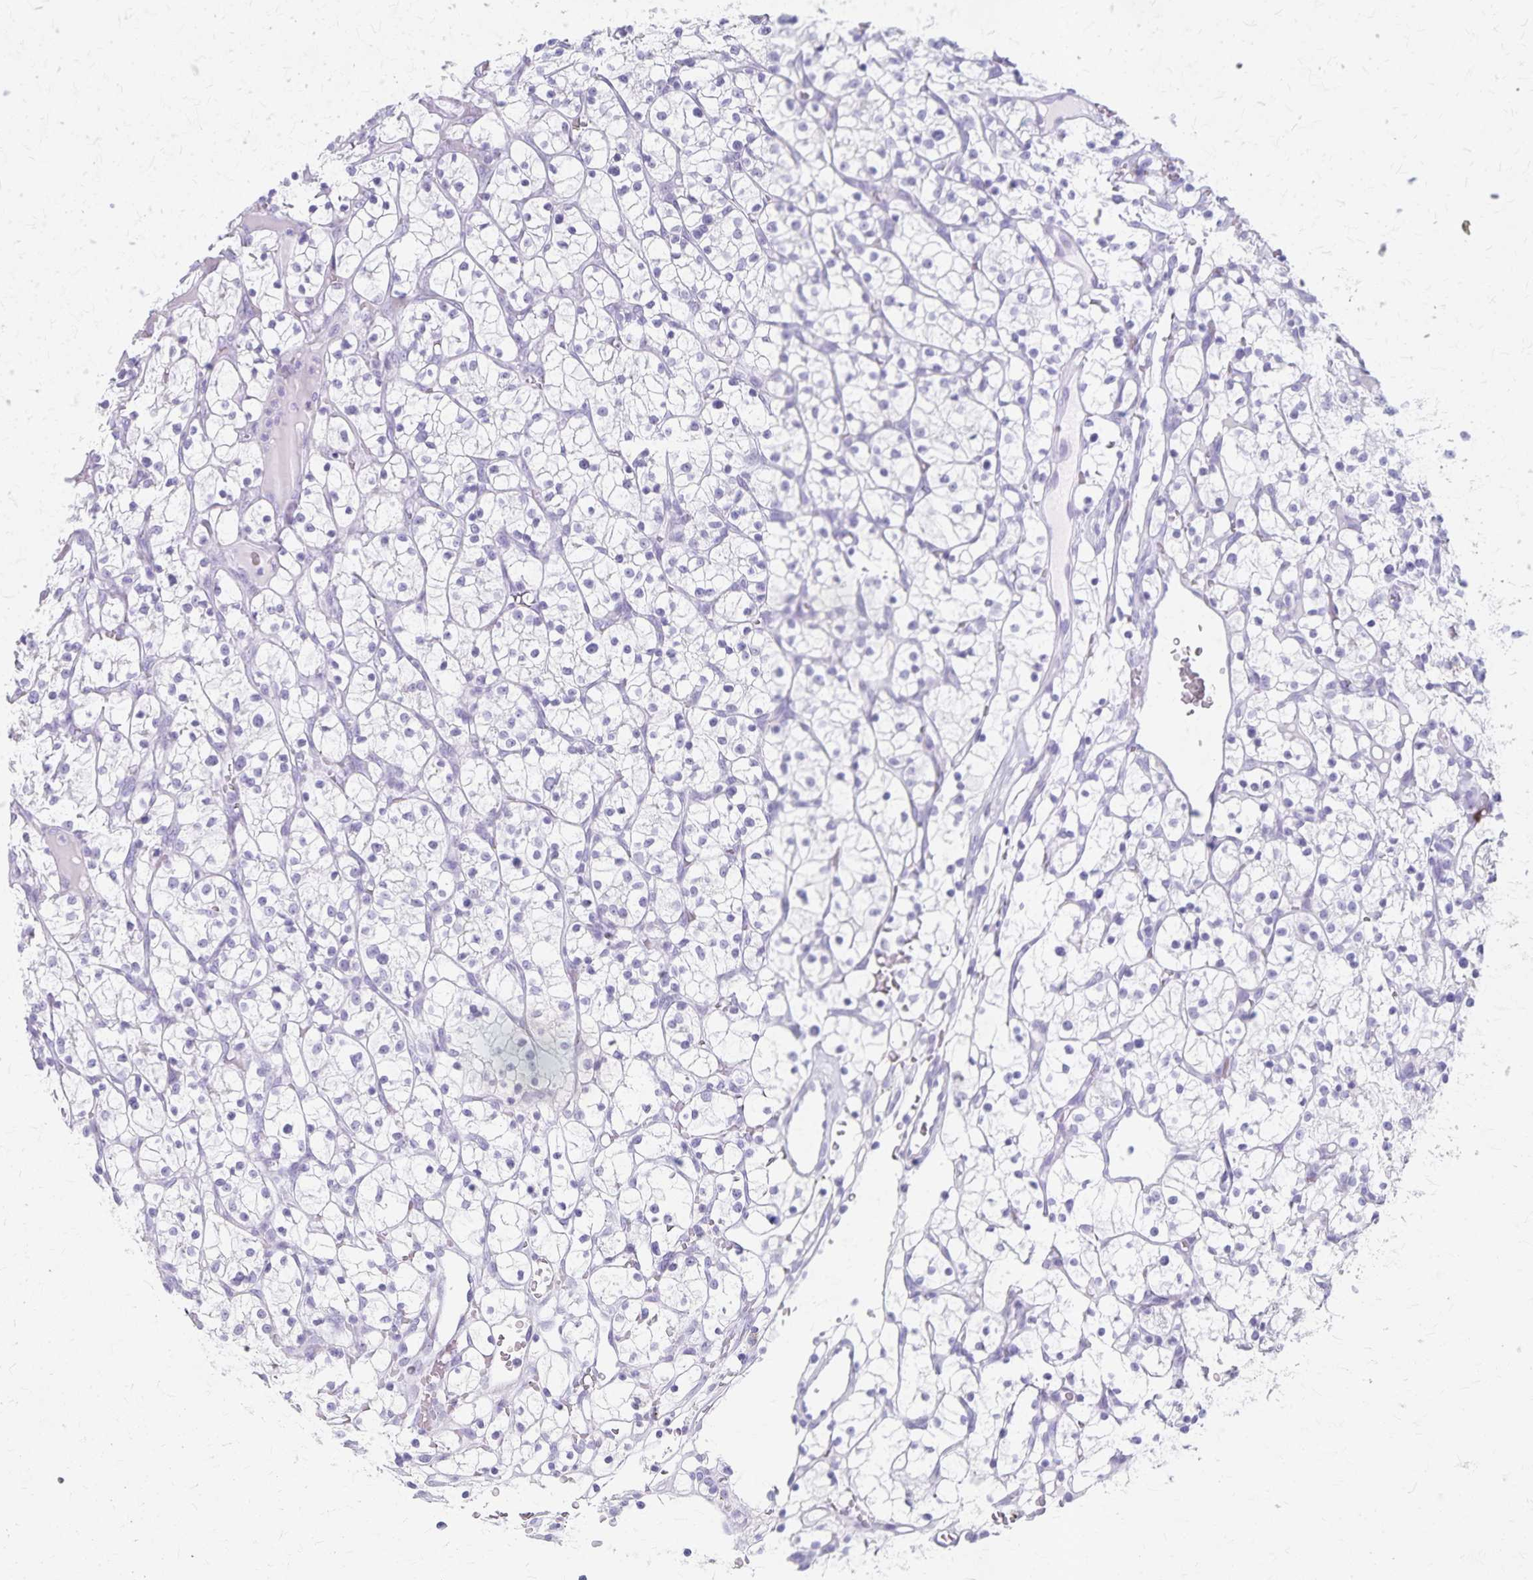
{"staining": {"intensity": "negative", "quantity": "none", "location": "none"}, "tissue": "renal cancer", "cell_type": "Tumor cells", "image_type": "cancer", "snomed": [{"axis": "morphology", "description": "Adenocarcinoma, NOS"}, {"axis": "topography", "description": "Kidney"}], "caption": "A histopathology image of renal adenocarcinoma stained for a protein shows no brown staining in tumor cells. (Stains: DAB immunohistochemistry with hematoxylin counter stain, Microscopy: brightfield microscopy at high magnification).", "gene": "GPBAR1", "patient": {"sex": "female", "age": 64}}